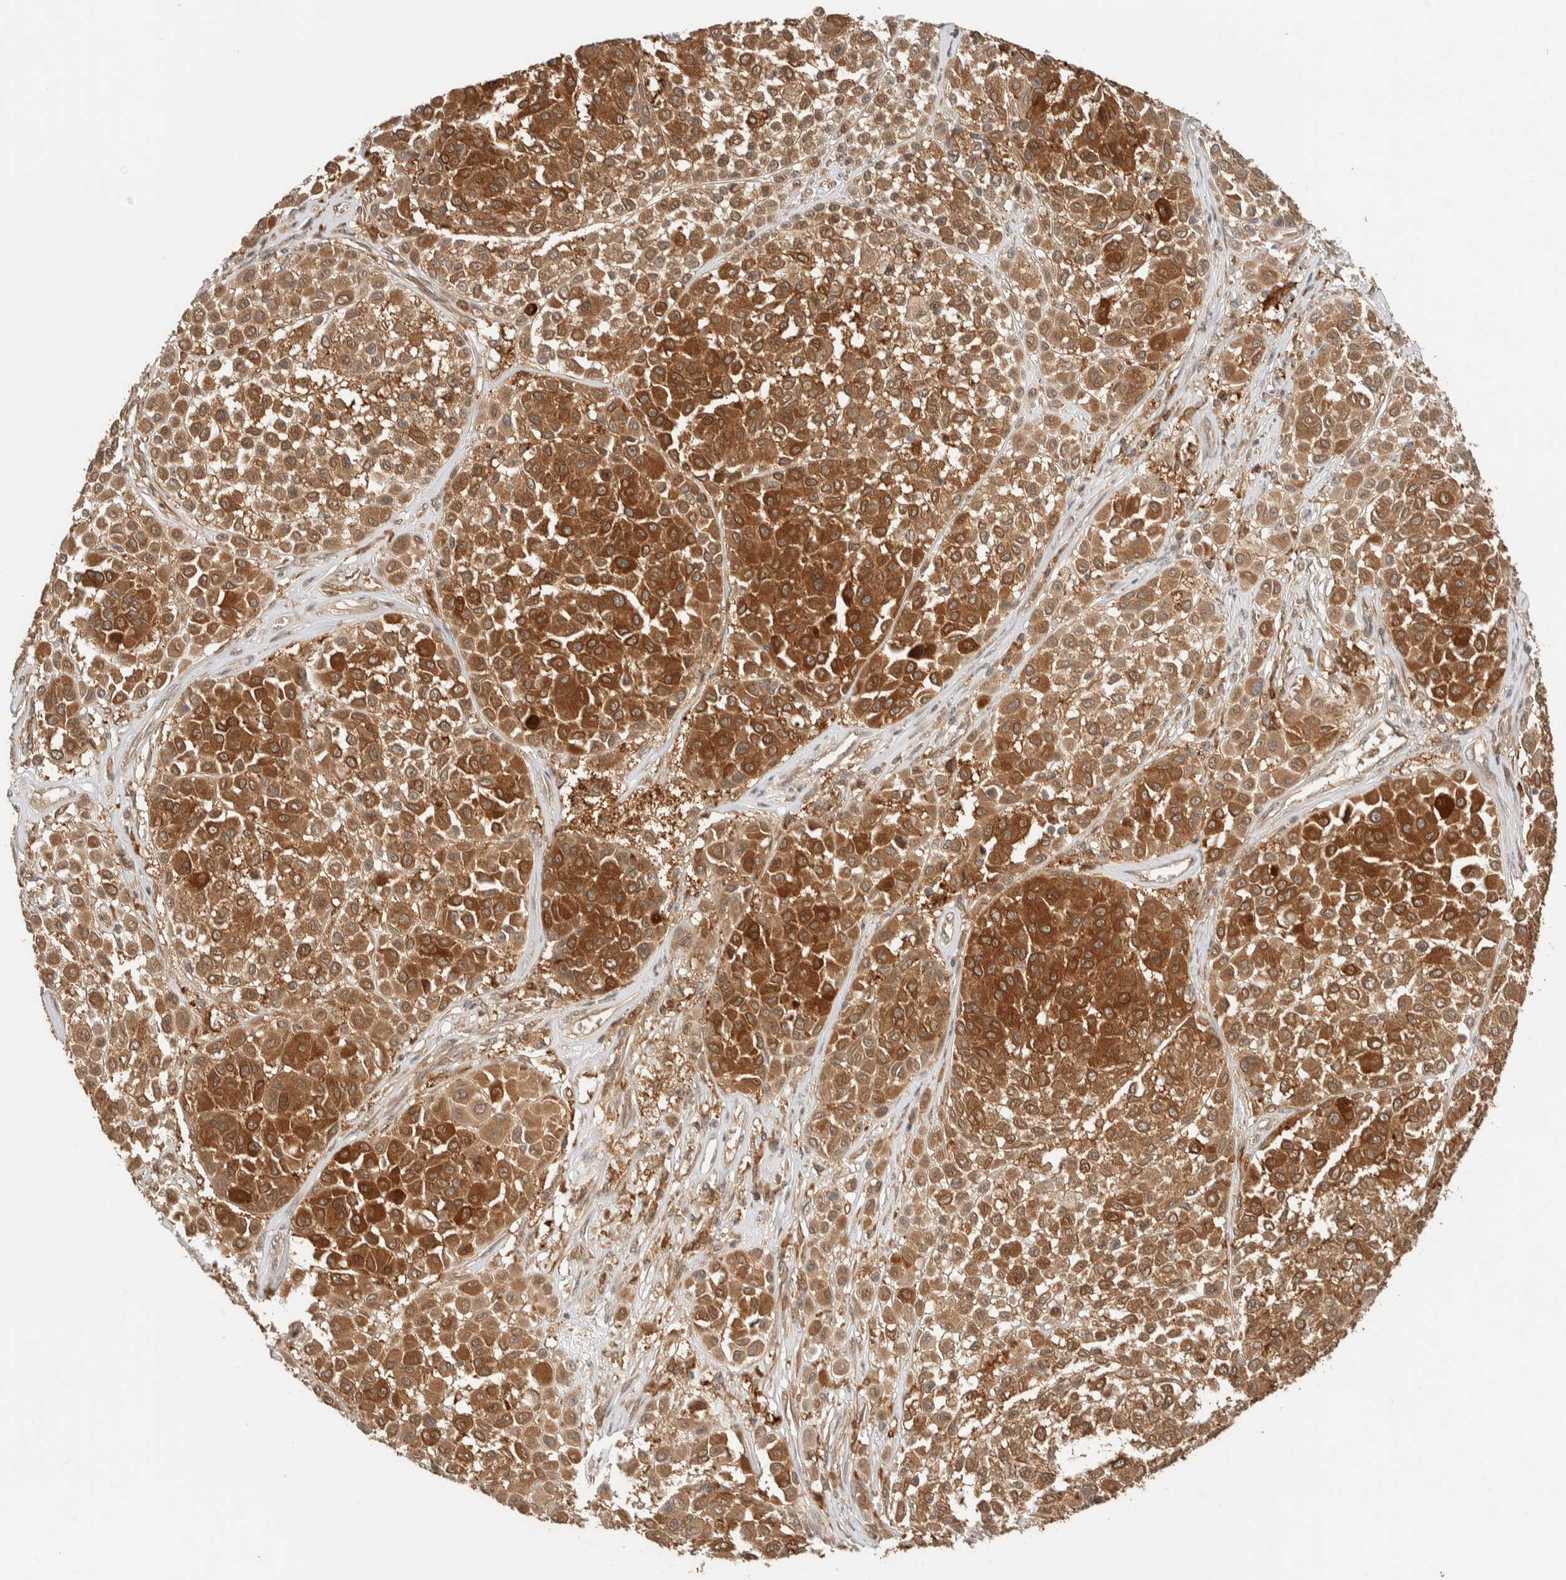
{"staining": {"intensity": "strong", "quantity": ">75%", "location": "cytoplasmic/membranous,nuclear"}, "tissue": "melanoma", "cell_type": "Tumor cells", "image_type": "cancer", "snomed": [{"axis": "morphology", "description": "Malignant melanoma, Metastatic site"}, {"axis": "topography", "description": "Soft tissue"}], "caption": "The photomicrograph demonstrates a brown stain indicating the presence of a protein in the cytoplasmic/membranous and nuclear of tumor cells in melanoma.", "gene": "ZNF567", "patient": {"sex": "male", "age": 41}}